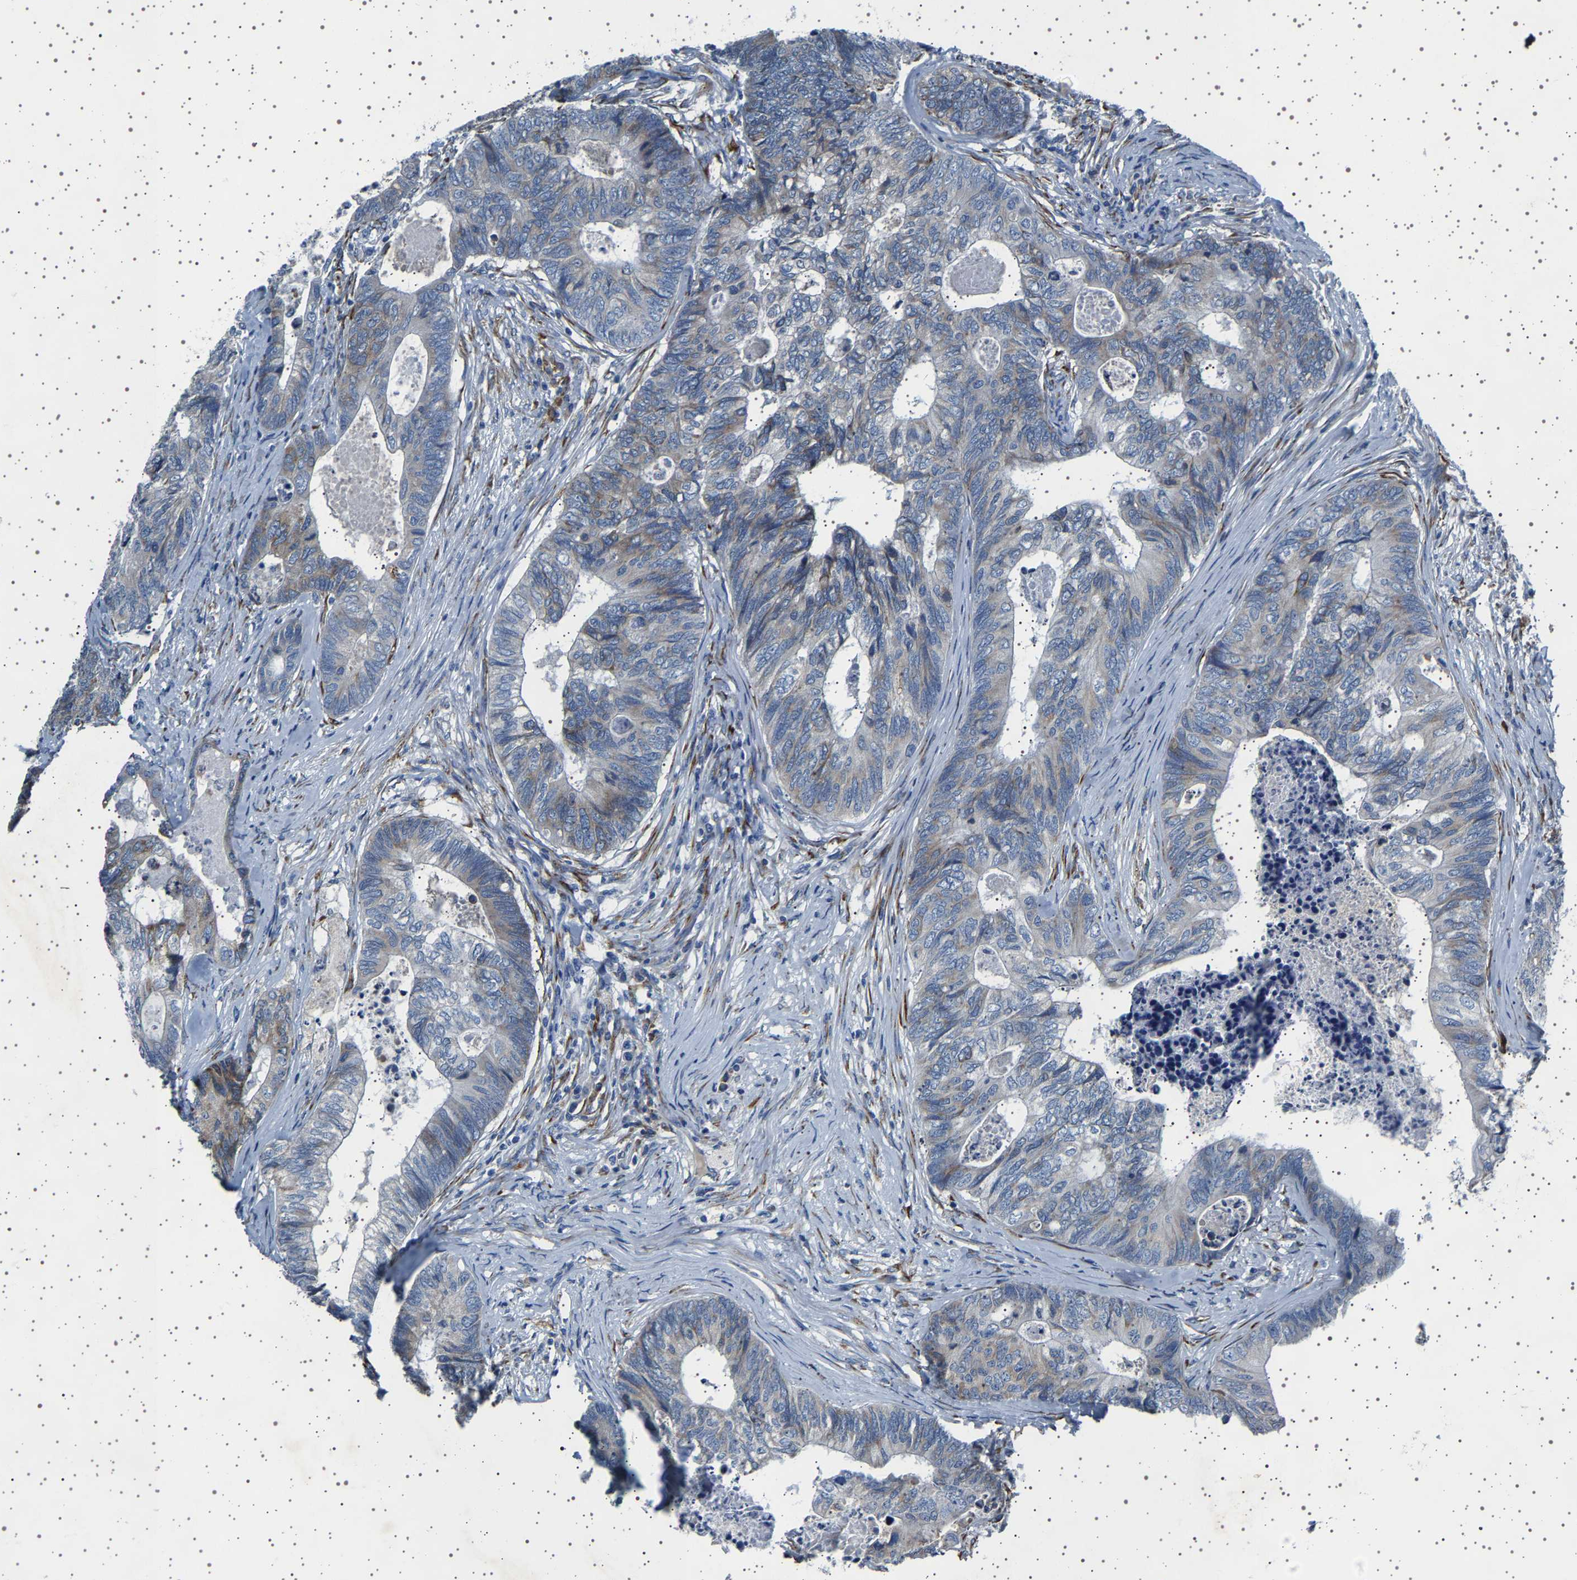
{"staining": {"intensity": "moderate", "quantity": "<25%", "location": "cytoplasmic/membranous"}, "tissue": "colorectal cancer", "cell_type": "Tumor cells", "image_type": "cancer", "snomed": [{"axis": "morphology", "description": "Adenocarcinoma, NOS"}, {"axis": "topography", "description": "Colon"}], "caption": "Immunohistochemical staining of colorectal cancer displays low levels of moderate cytoplasmic/membranous expression in about <25% of tumor cells.", "gene": "FTCD", "patient": {"sex": "female", "age": 67}}